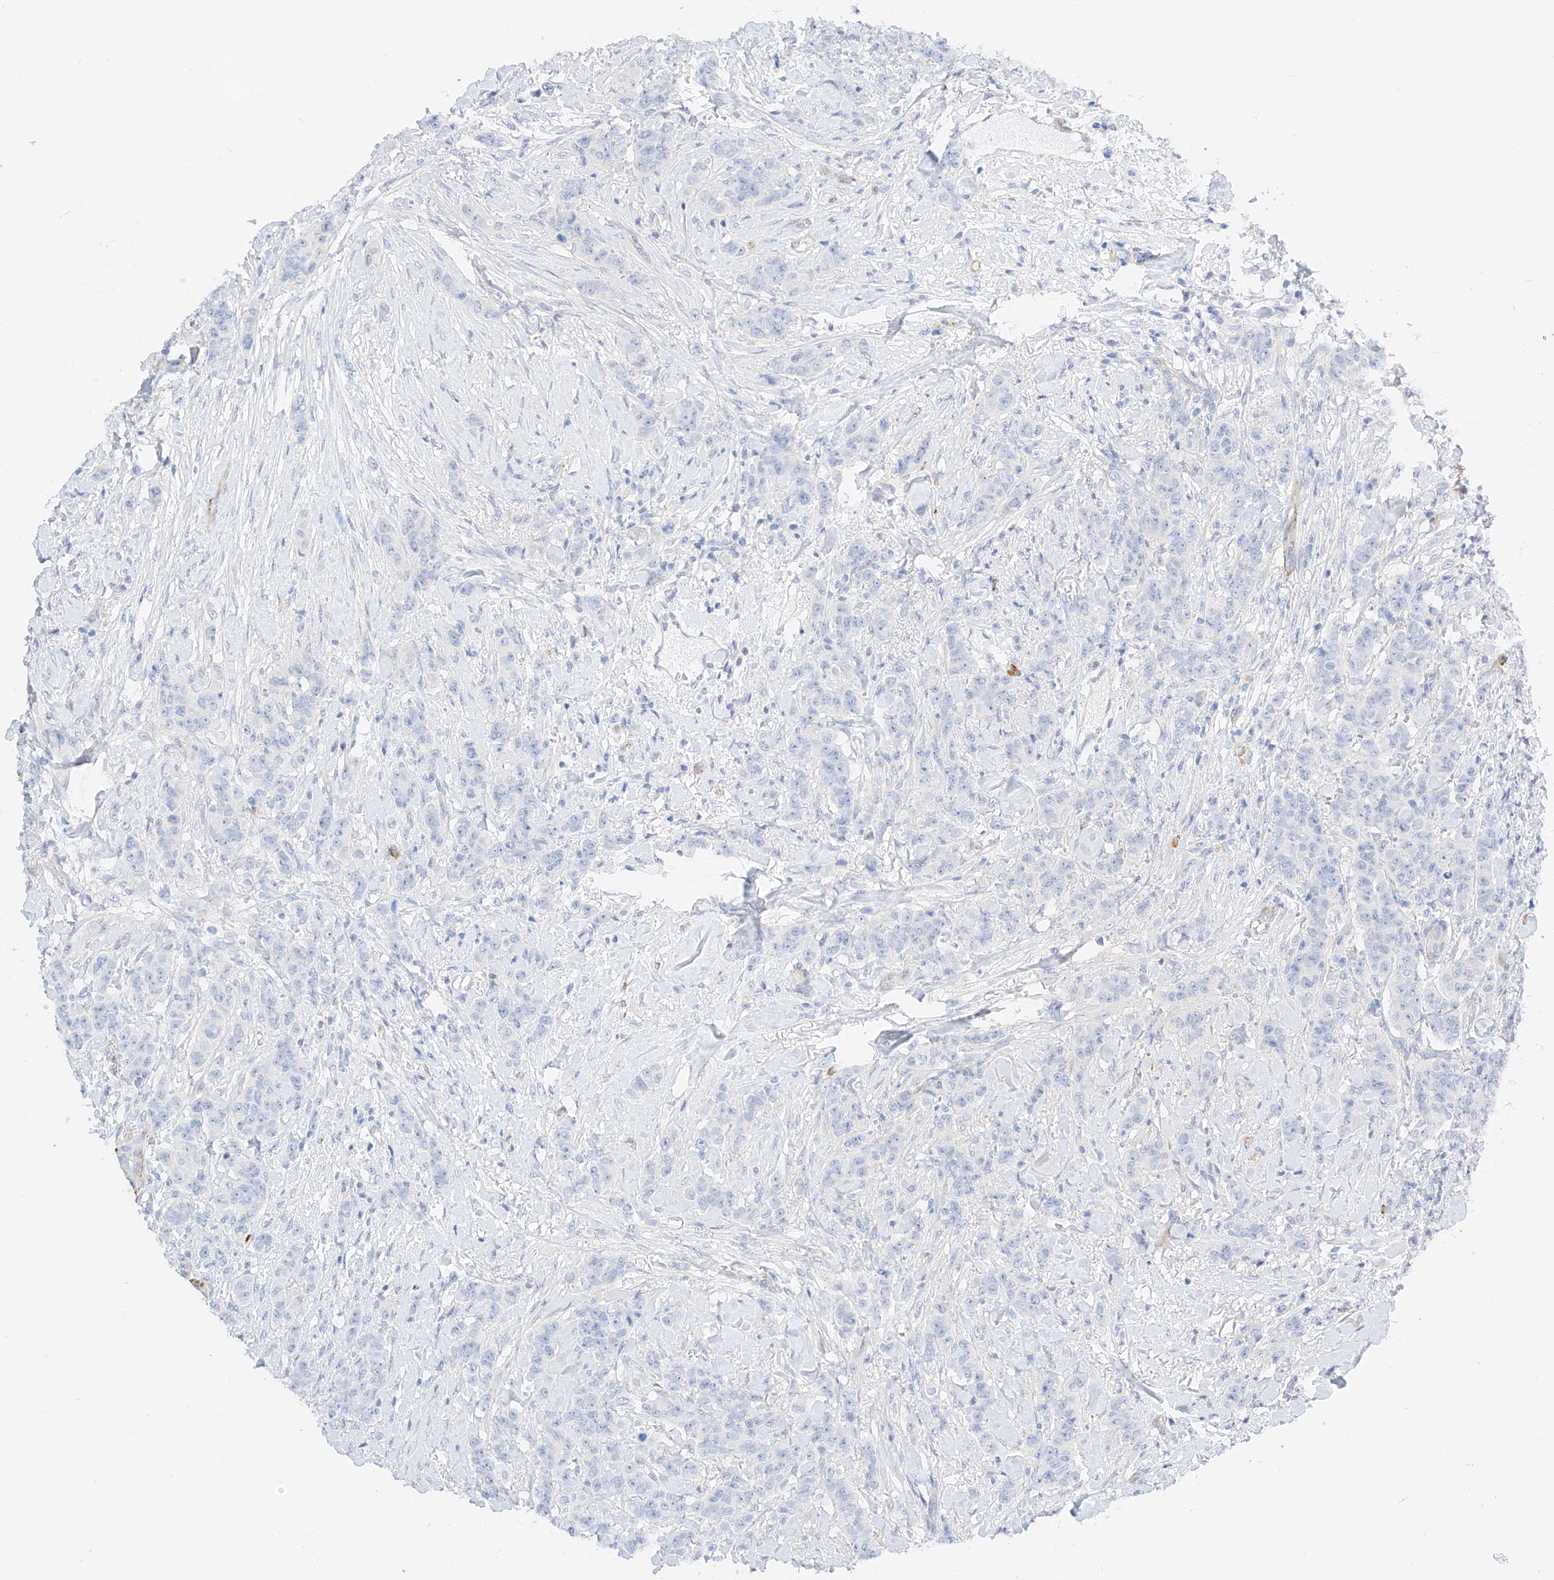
{"staining": {"intensity": "negative", "quantity": "none", "location": "none"}, "tissue": "breast cancer", "cell_type": "Tumor cells", "image_type": "cancer", "snomed": [{"axis": "morphology", "description": "Duct carcinoma"}, {"axis": "topography", "description": "Breast"}], "caption": "The immunohistochemistry (IHC) image has no significant expression in tumor cells of breast cancer (invasive ductal carcinoma) tissue.", "gene": "CDCP2", "patient": {"sex": "female", "age": 40}}